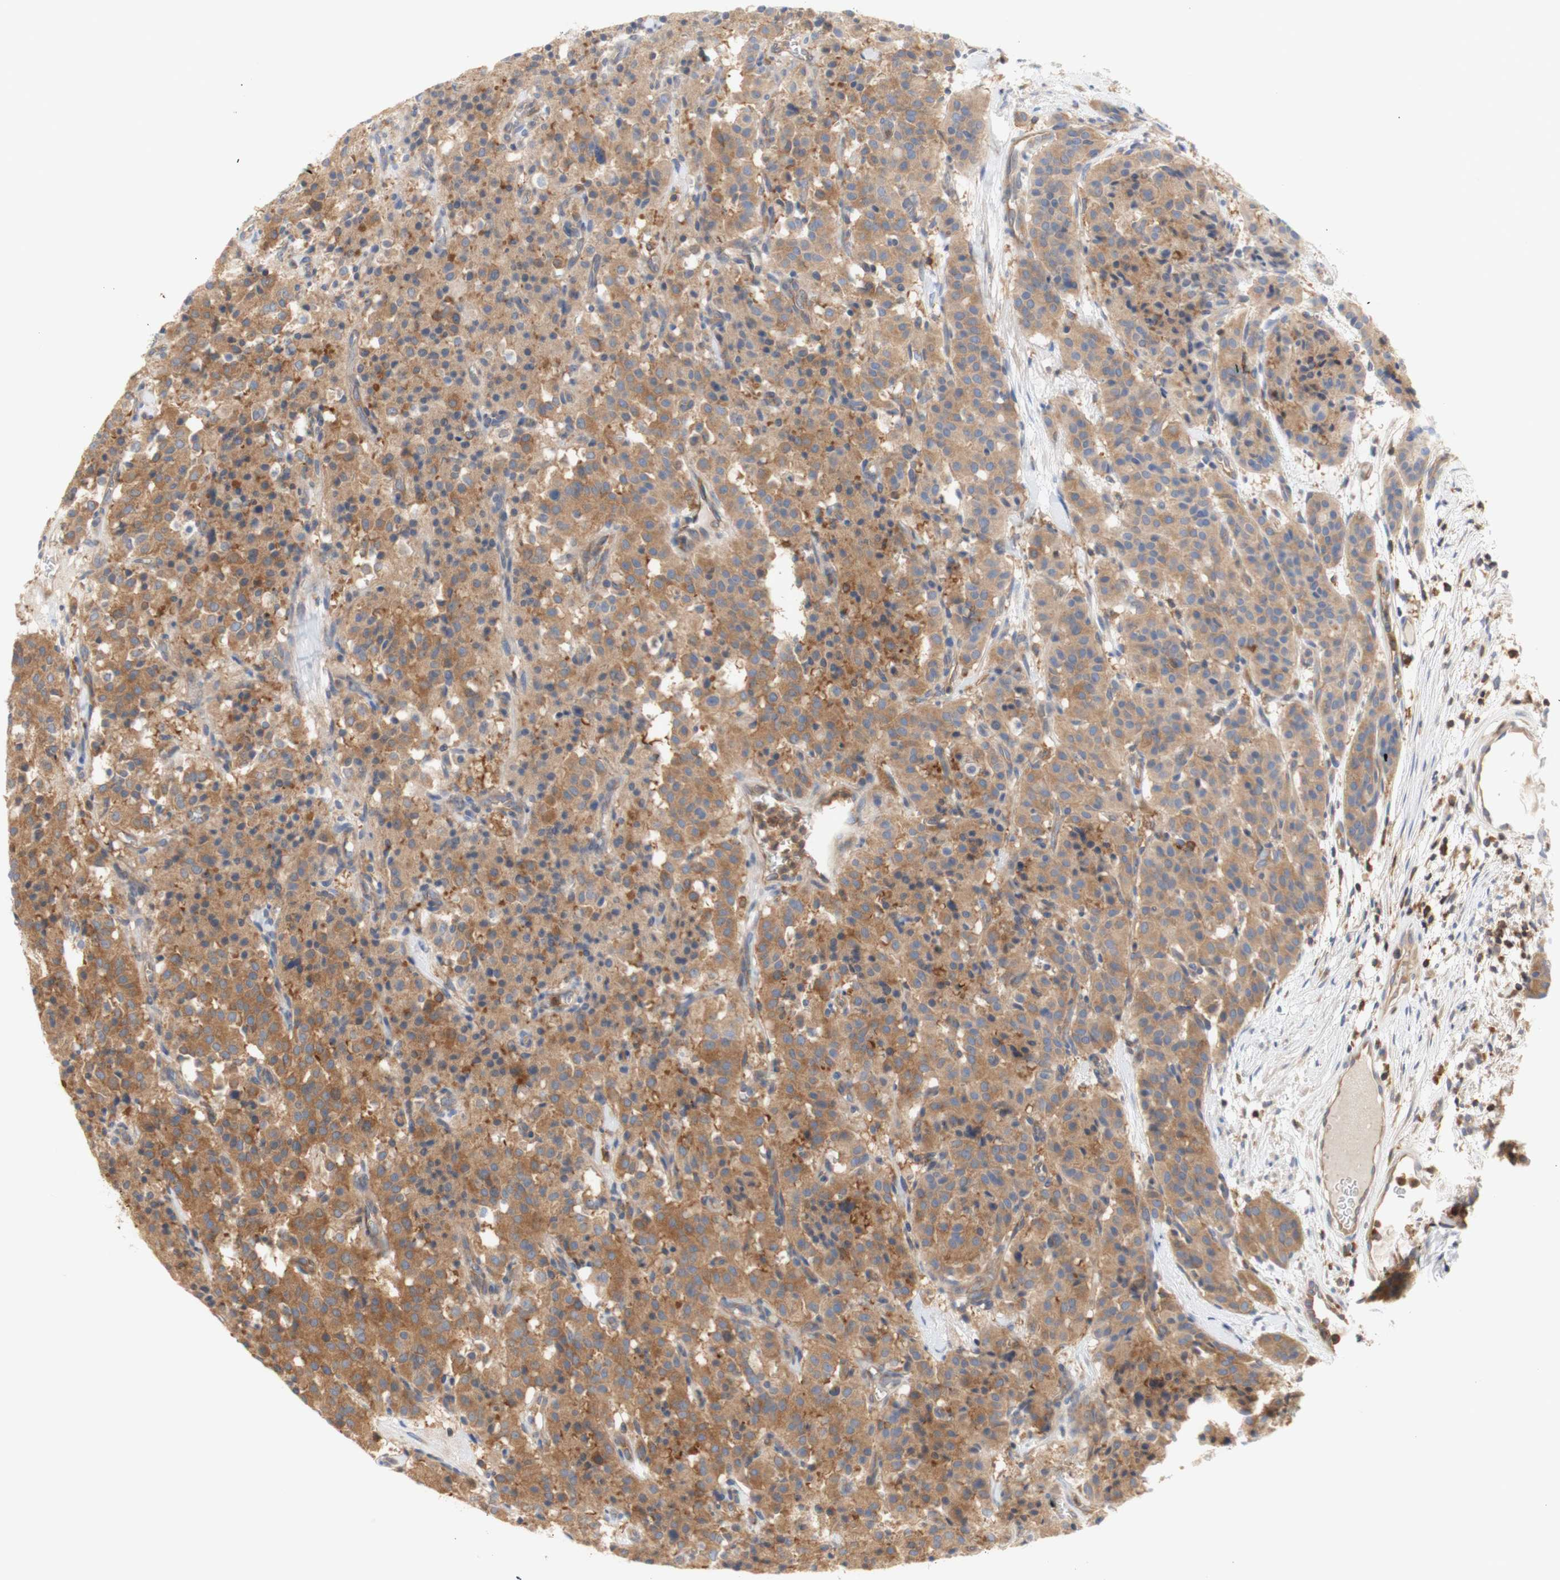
{"staining": {"intensity": "moderate", "quantity": ">75%", "location": "cytoplasmic/membranous"}, "tissue": "carcinoid", "cell_type": "Tumor cells", "image_type": "cancer", "snomed": [{"axis": "morphology", "description": "Carcinoid, malignant, NOS"}, {"axis": "topography", "description": "Lung"}], "caption": "Carcinoid stained with IHC displays moderate cytoplasmic/membranous expression in approximately >75% of tumor cells.", "gene": "IKBKG", "patient": {"sex": "male", "age": 30}}